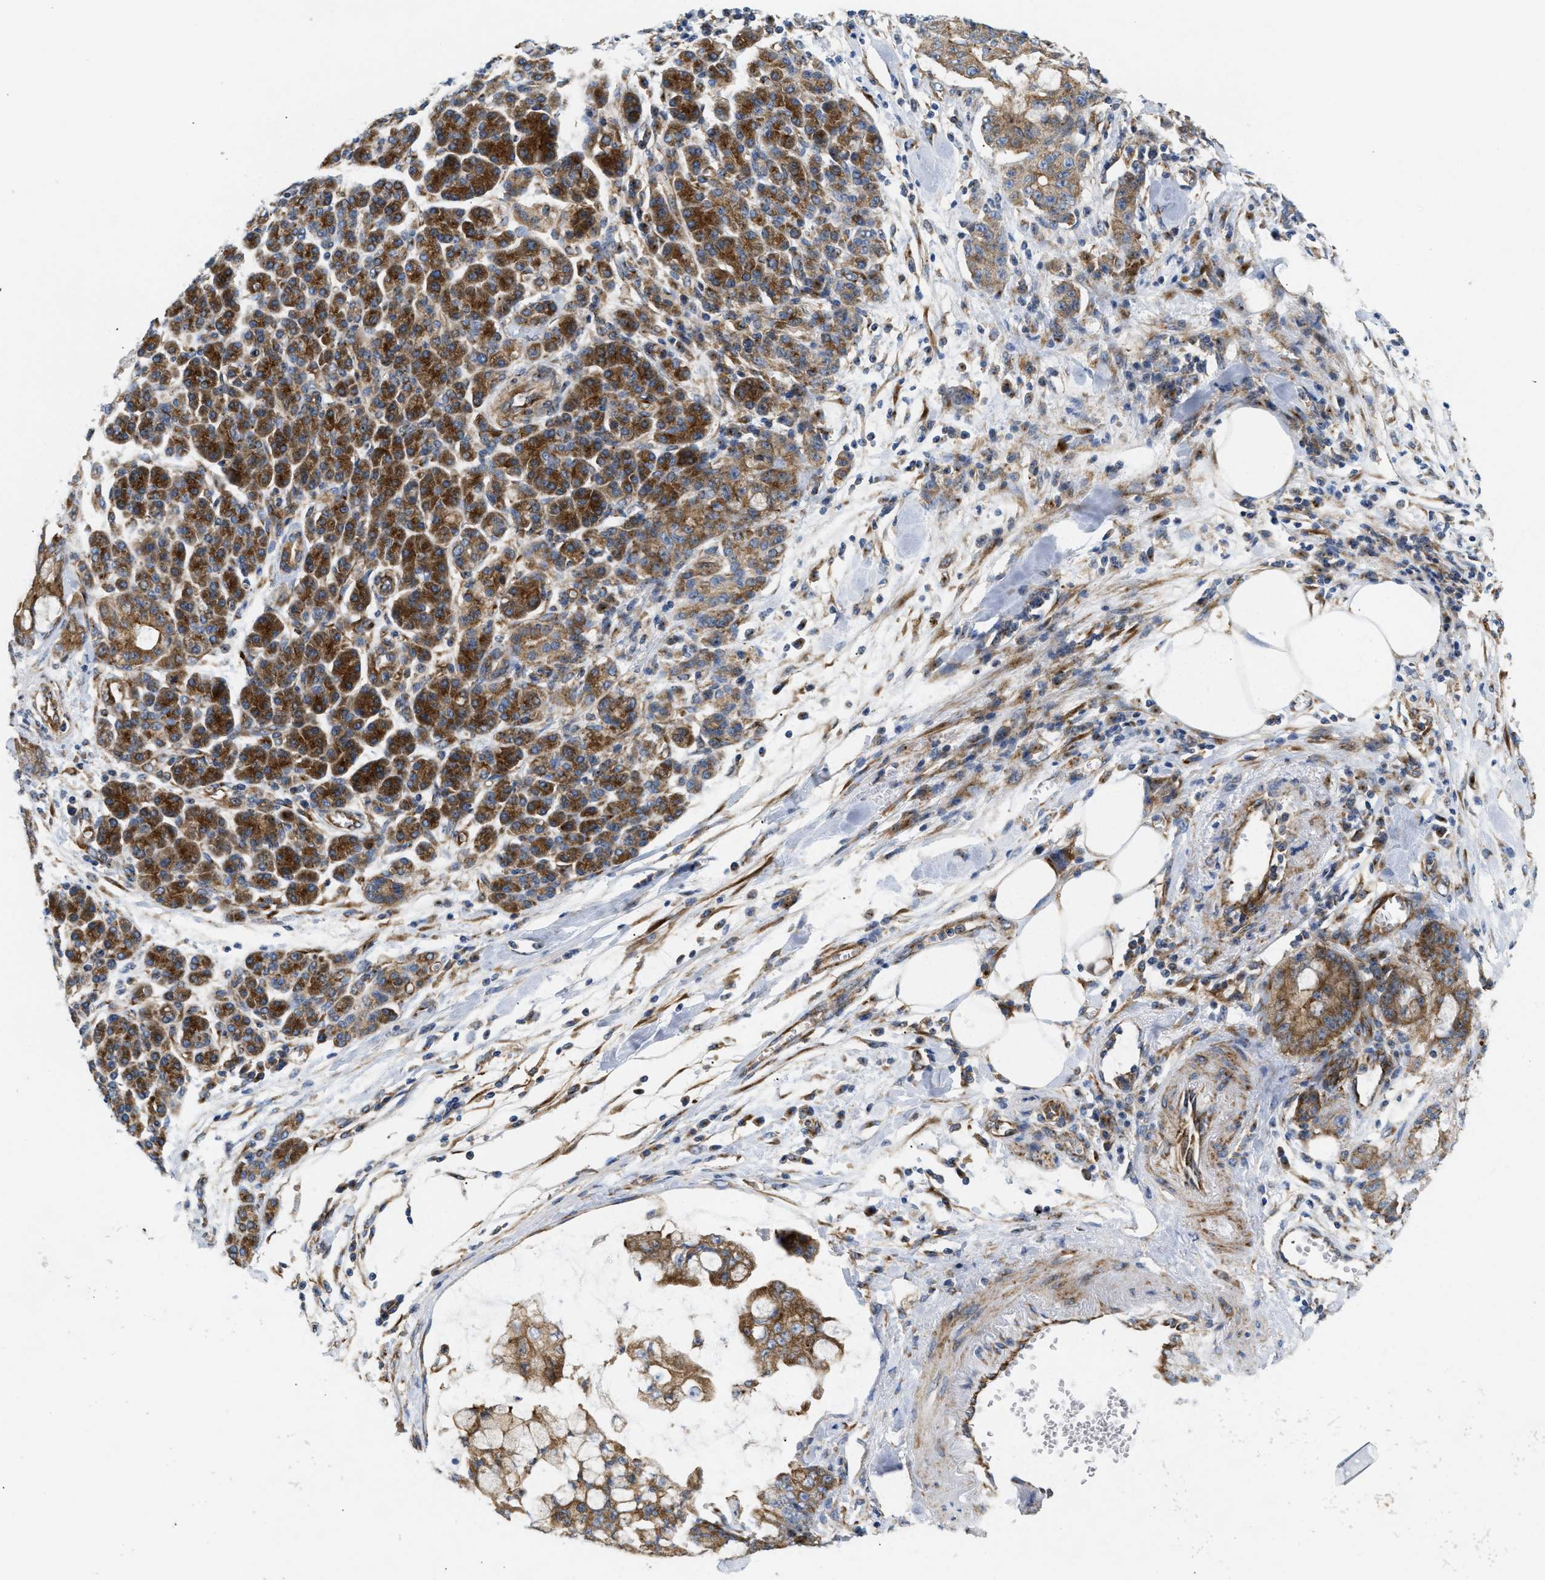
{"staining": {"intensity": "moderate", "quantity": ">75%", "location": "cytoplasmic/membranous"}, "tissue": "pancreatic cancer", "cell_type": "Tumor cells", "image_type": "cancer", "snomed": [{"axis": "morphology", "description": "Adenocarcinoma, NOS"}, {"axis": "topography", "description": "Pancreas"}], "caption": "A medium amount of moderate cytoplasmic/membranous staining is appreciated in about >75% of tumor cells in pancreatic cancer tissue.", "gene": "DCTN4", "patient": {"sex": "female", "age": 73}}